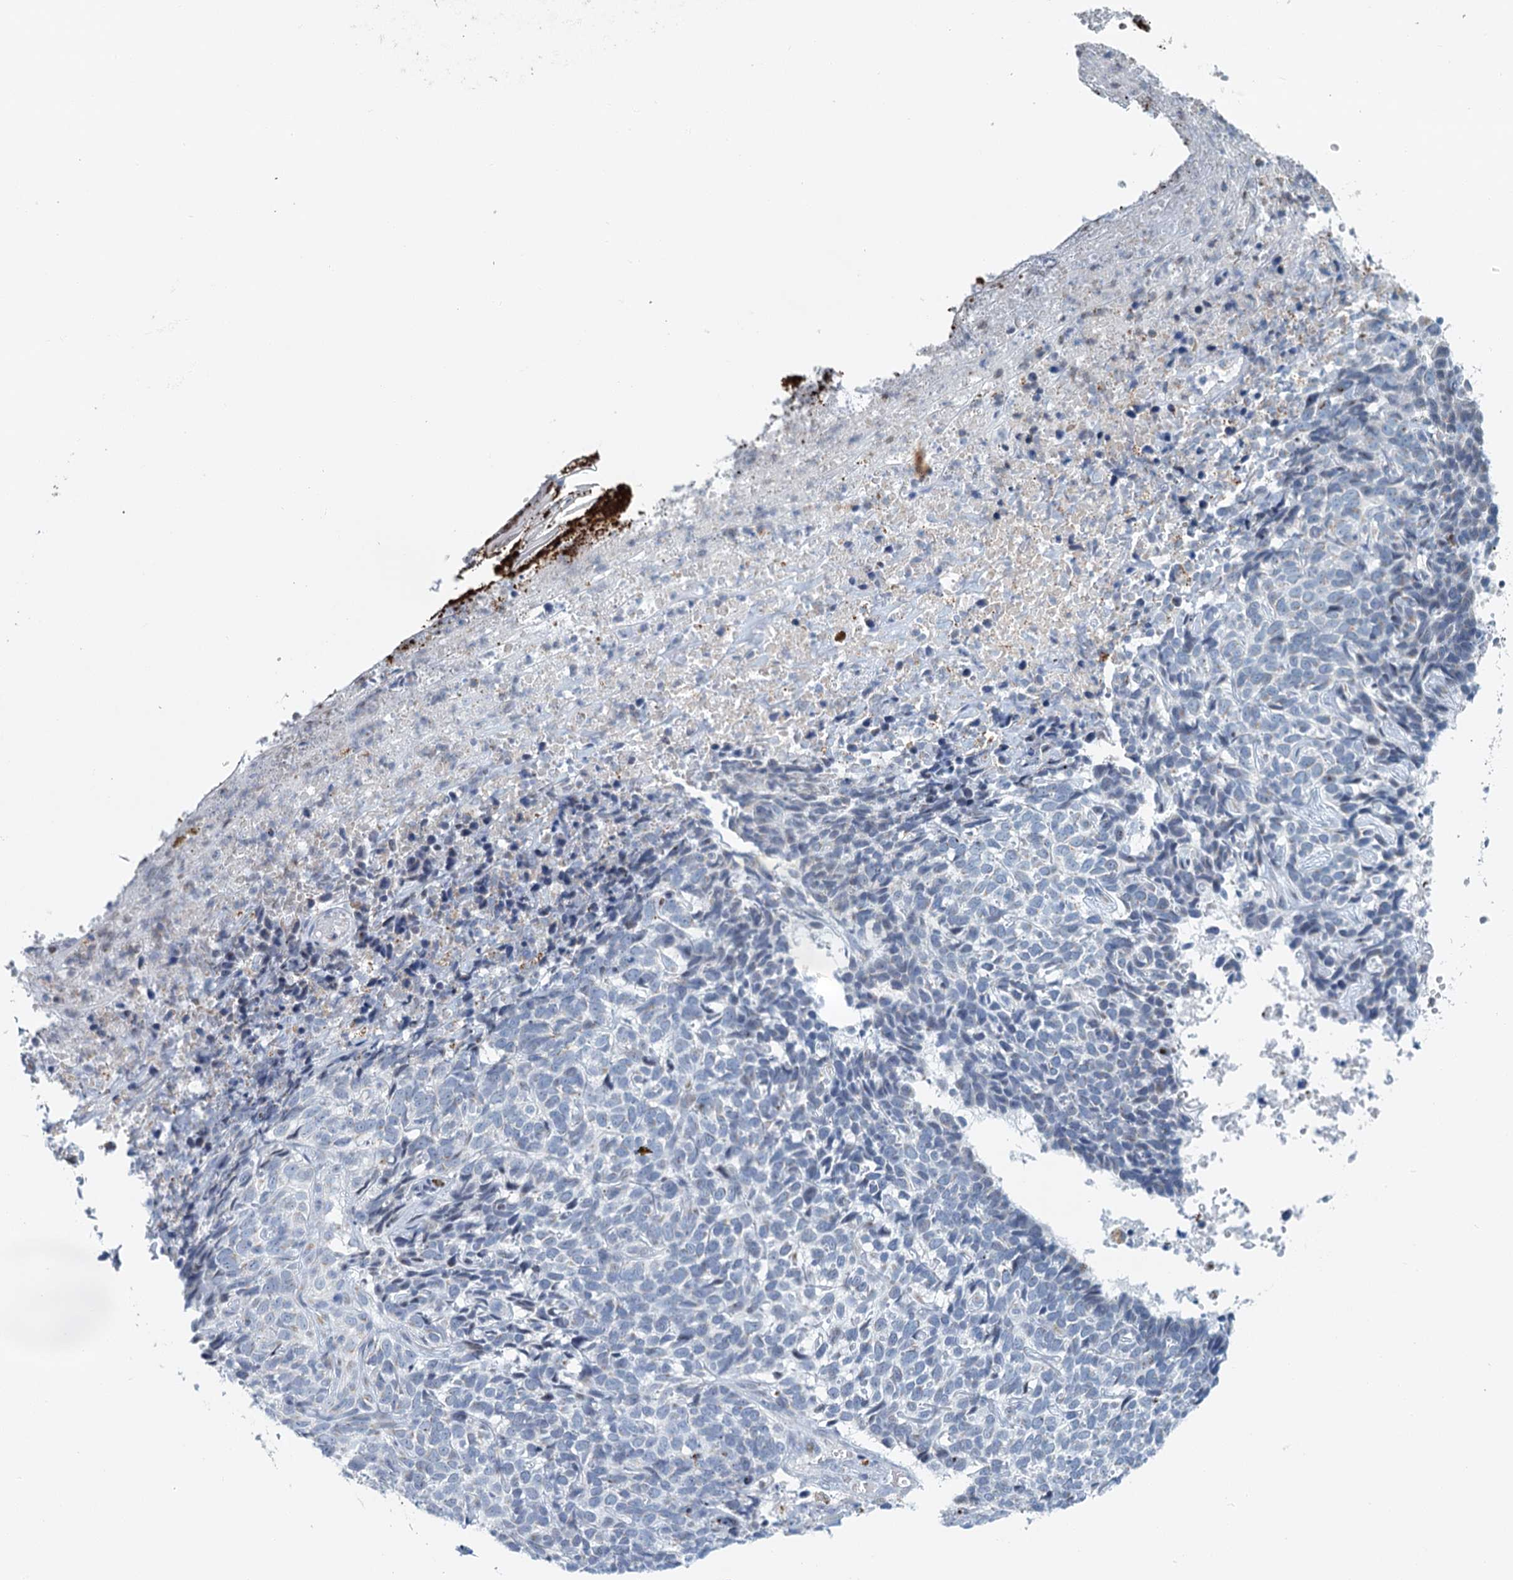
{"staining": {"intensity": "negative", "quantity": "none", "location": "none"}, "tissue": "skin cancer", "cell_type": "Tumor cells", "image_type": "cancer", "snomed": [{"axis": "morphology", "description": "Basal cell carcinoma"}, {"axis": "topography", "description": "Skin"}], "caption": "Tumor cells show no significant protein expression in basal cell carcinoma (skin).", "gene": "ZNF527", "patient": {"sex": "female", "age": 84}}